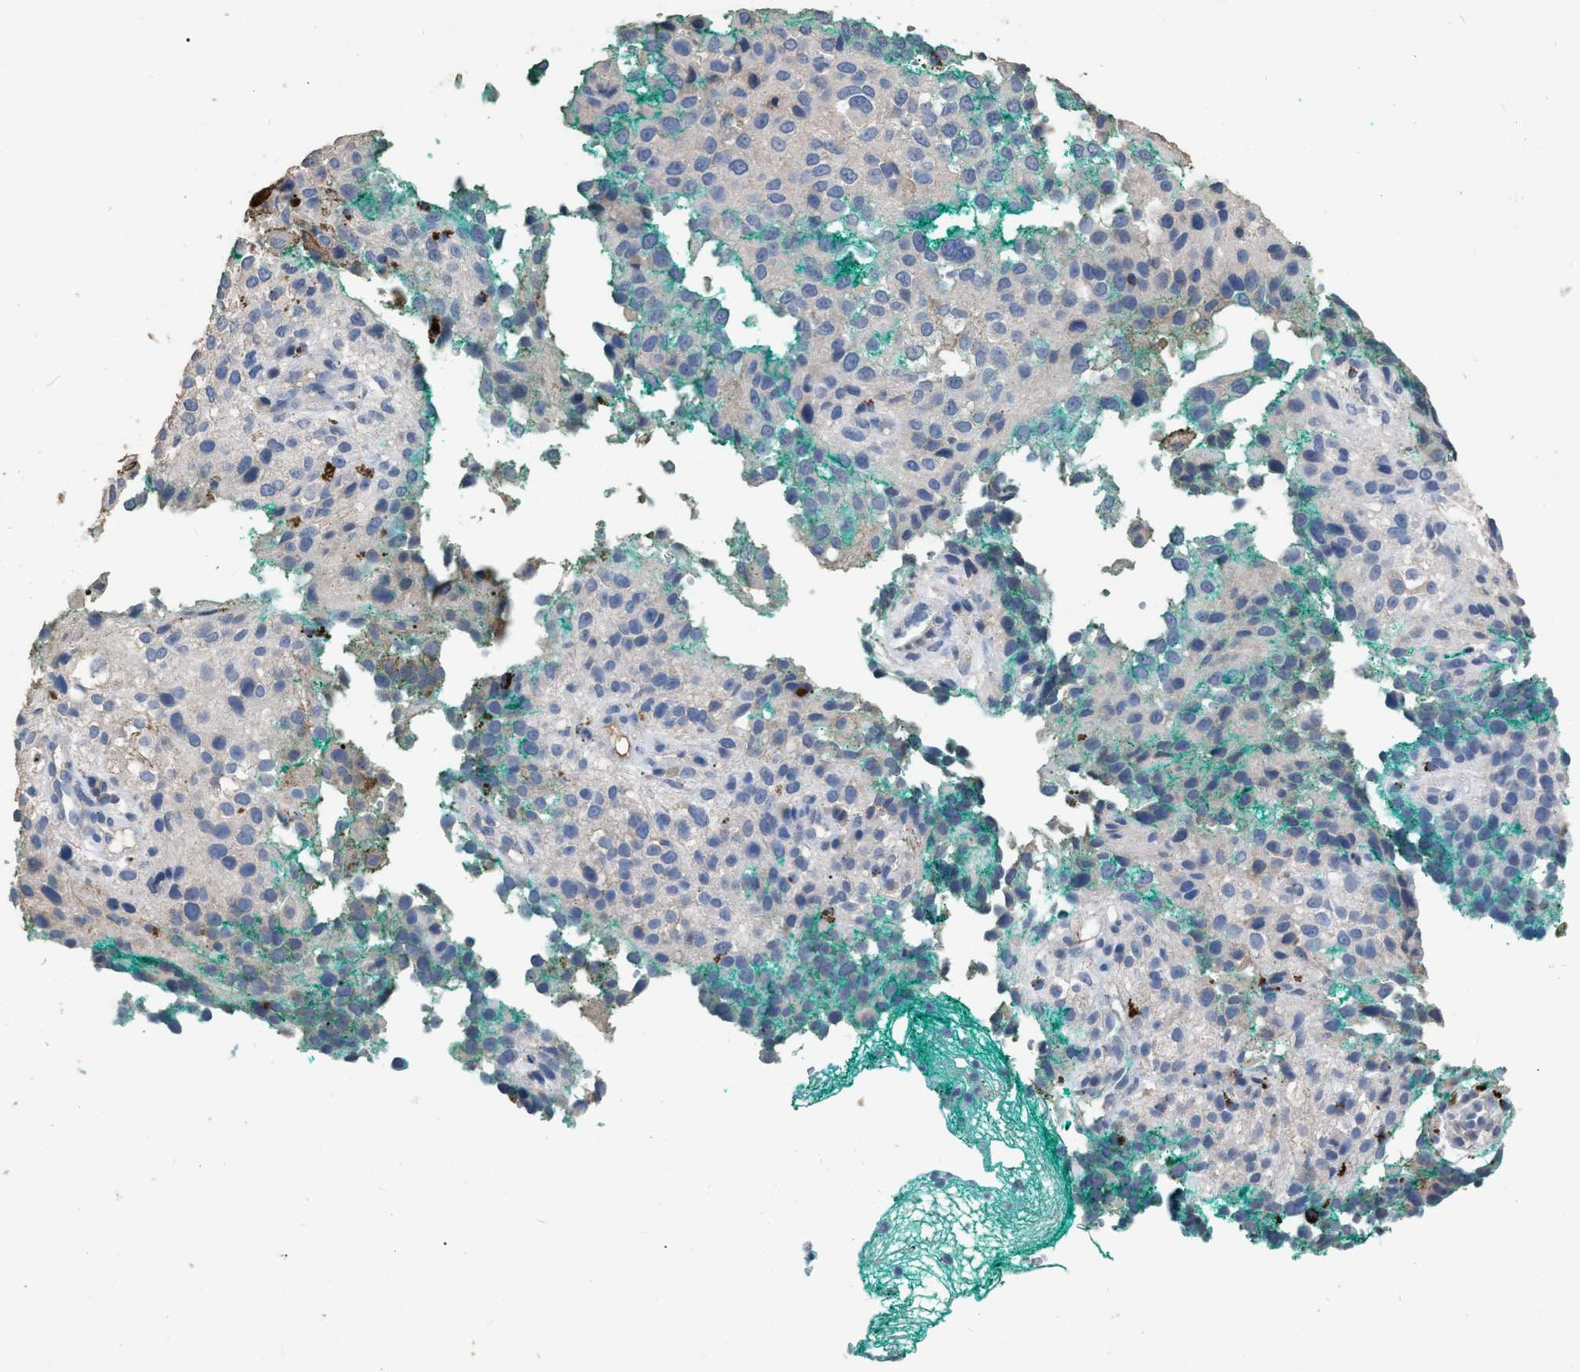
{"staining": {"intensity": "negative", "quantity": "none", "location": "none"}, "tissue": "melanoma", "cell_type": "Tumor cells", "image_type": "cancer", "snomed": [{"axis": "morphology", "description": "Necrosis, NOS"}, {"axis": "morphology", "description": "Malignant melanoma, NOS"}, {"axis": "topography", "description": "Skin"}], "caption": "Immunohistochemistry micrograph of malignant melanoma stained for a protein (brown), which displays no positivity in tumor cells.", "gene": "HABP2", "patient": {"sex": "female", "age": 87}}